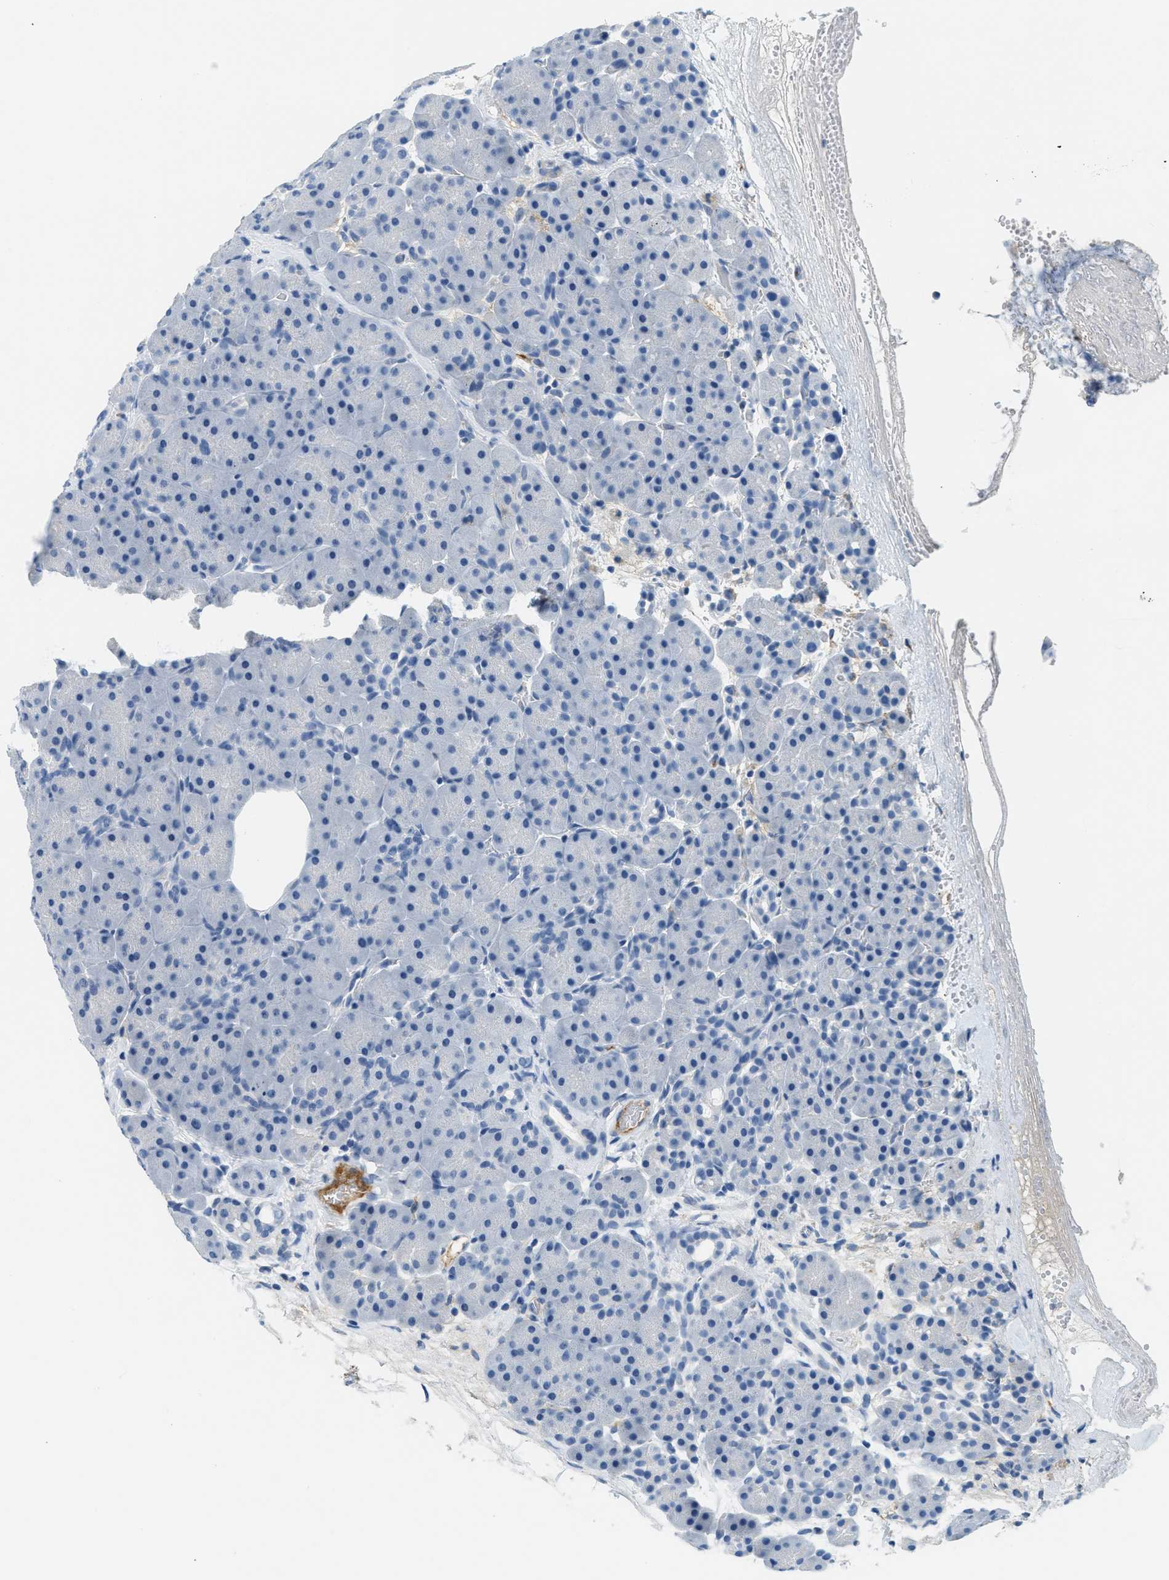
{"staining": {"intensity": "negative", "quantity": "none", "location": "none"}, "tissue": "pancreas", "cell_type": "Exocrine glandular cells", "image_type": "normal", "snomed": [{"axis": "morphology", "description": "Normal tissue, NOS"}, {"axis": "topography", "description": "Pancreas"}], "caption": "Micrograph shows no significant protein positivity in exocrine glandular cells of normal pancreas.", "gene": "A2M", "patient": {"sex": "male", "age": 66}}